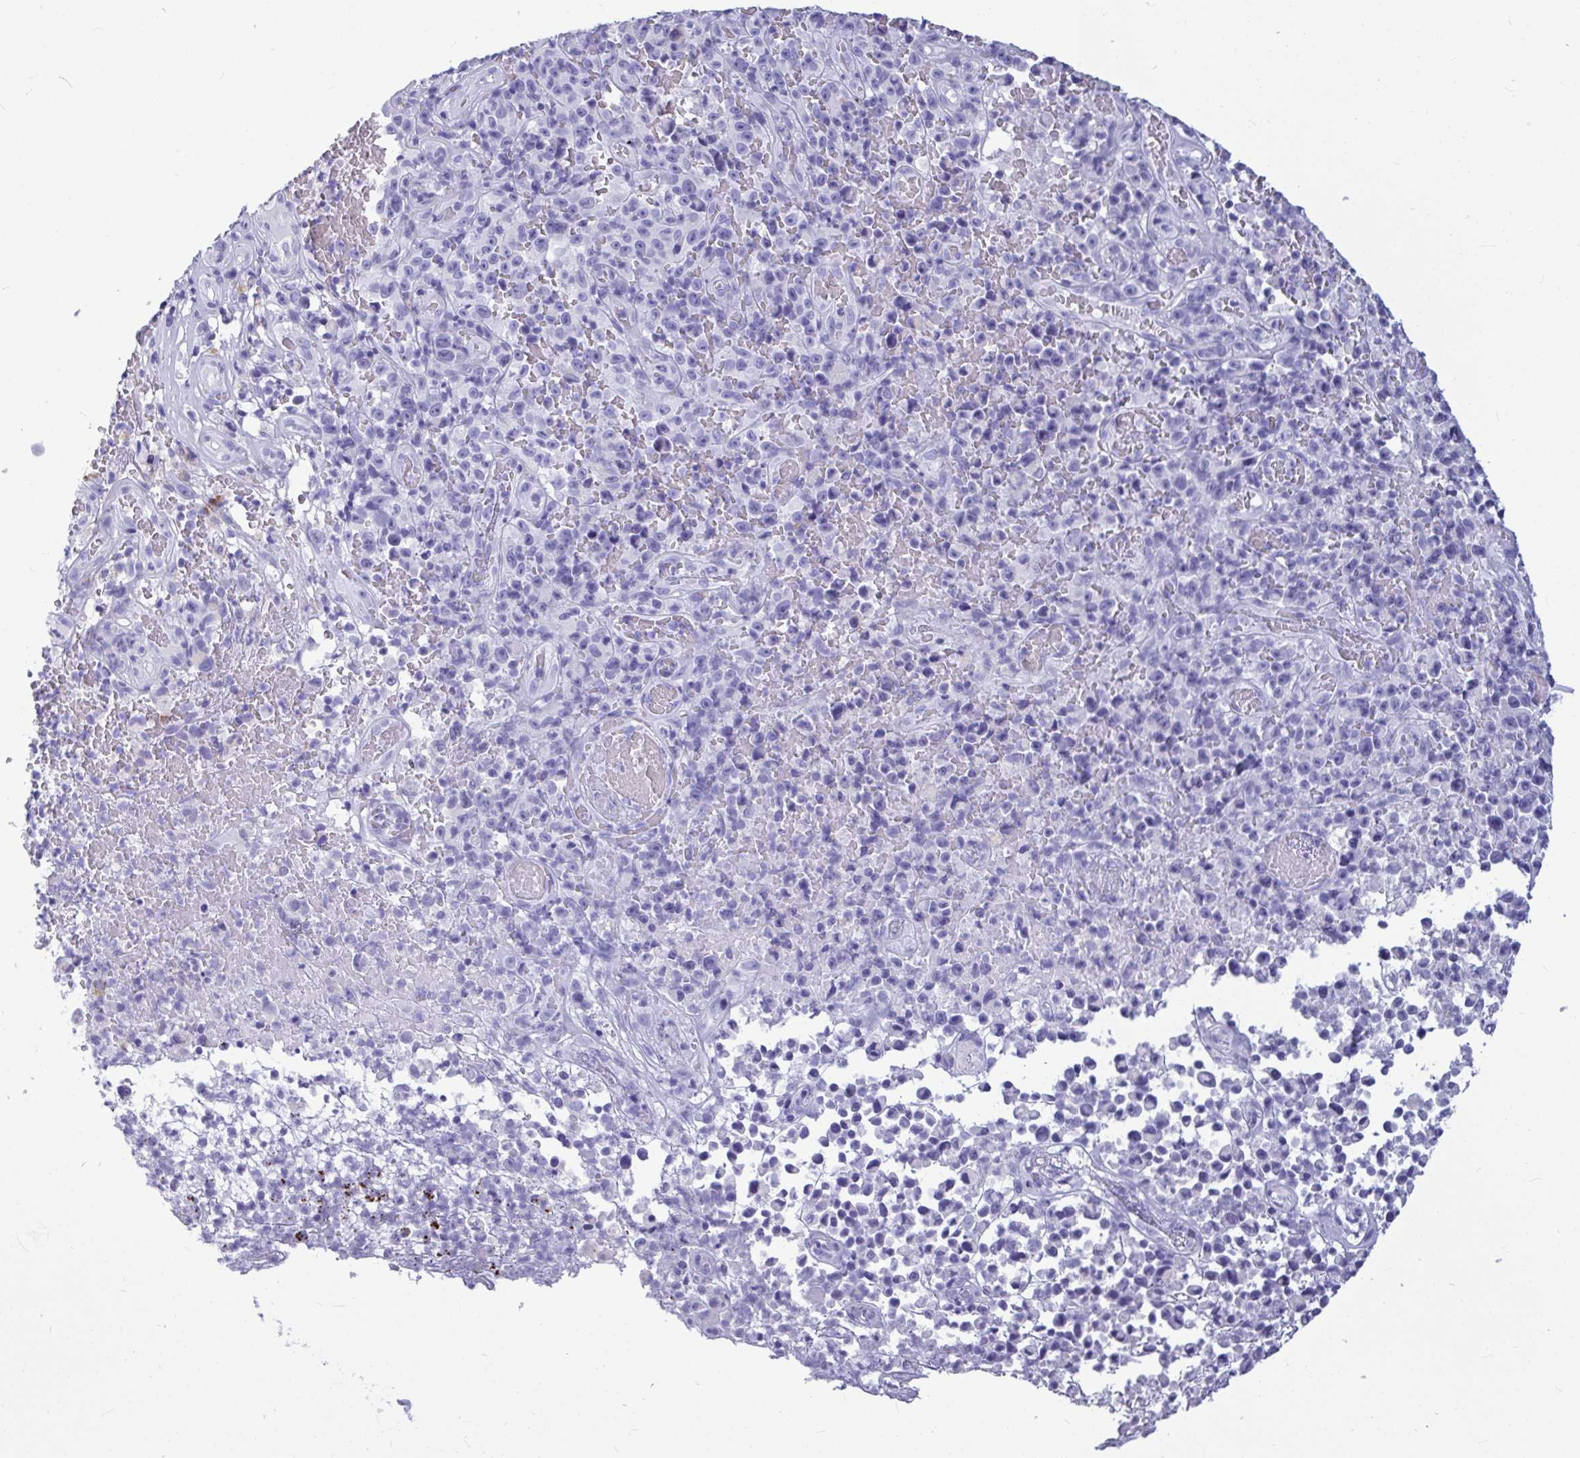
{"staining": {"intensity": "negative", "quantity": "none", "location": "none"}, "tissue": "melanoma", "cell_type": "Tumor cells", "image_type": "cancer", "snomed": [{"axis": "morphology", "description": "Malignant melanoma, NOS"}, {"axis": "topography", "description": "Skin"}], "caption": "Protein analysis of malignant melanoma shows no significant expression in tumor cells.", "gene": "OR5J2", "patient": {"sex": "female", "age": 82}}